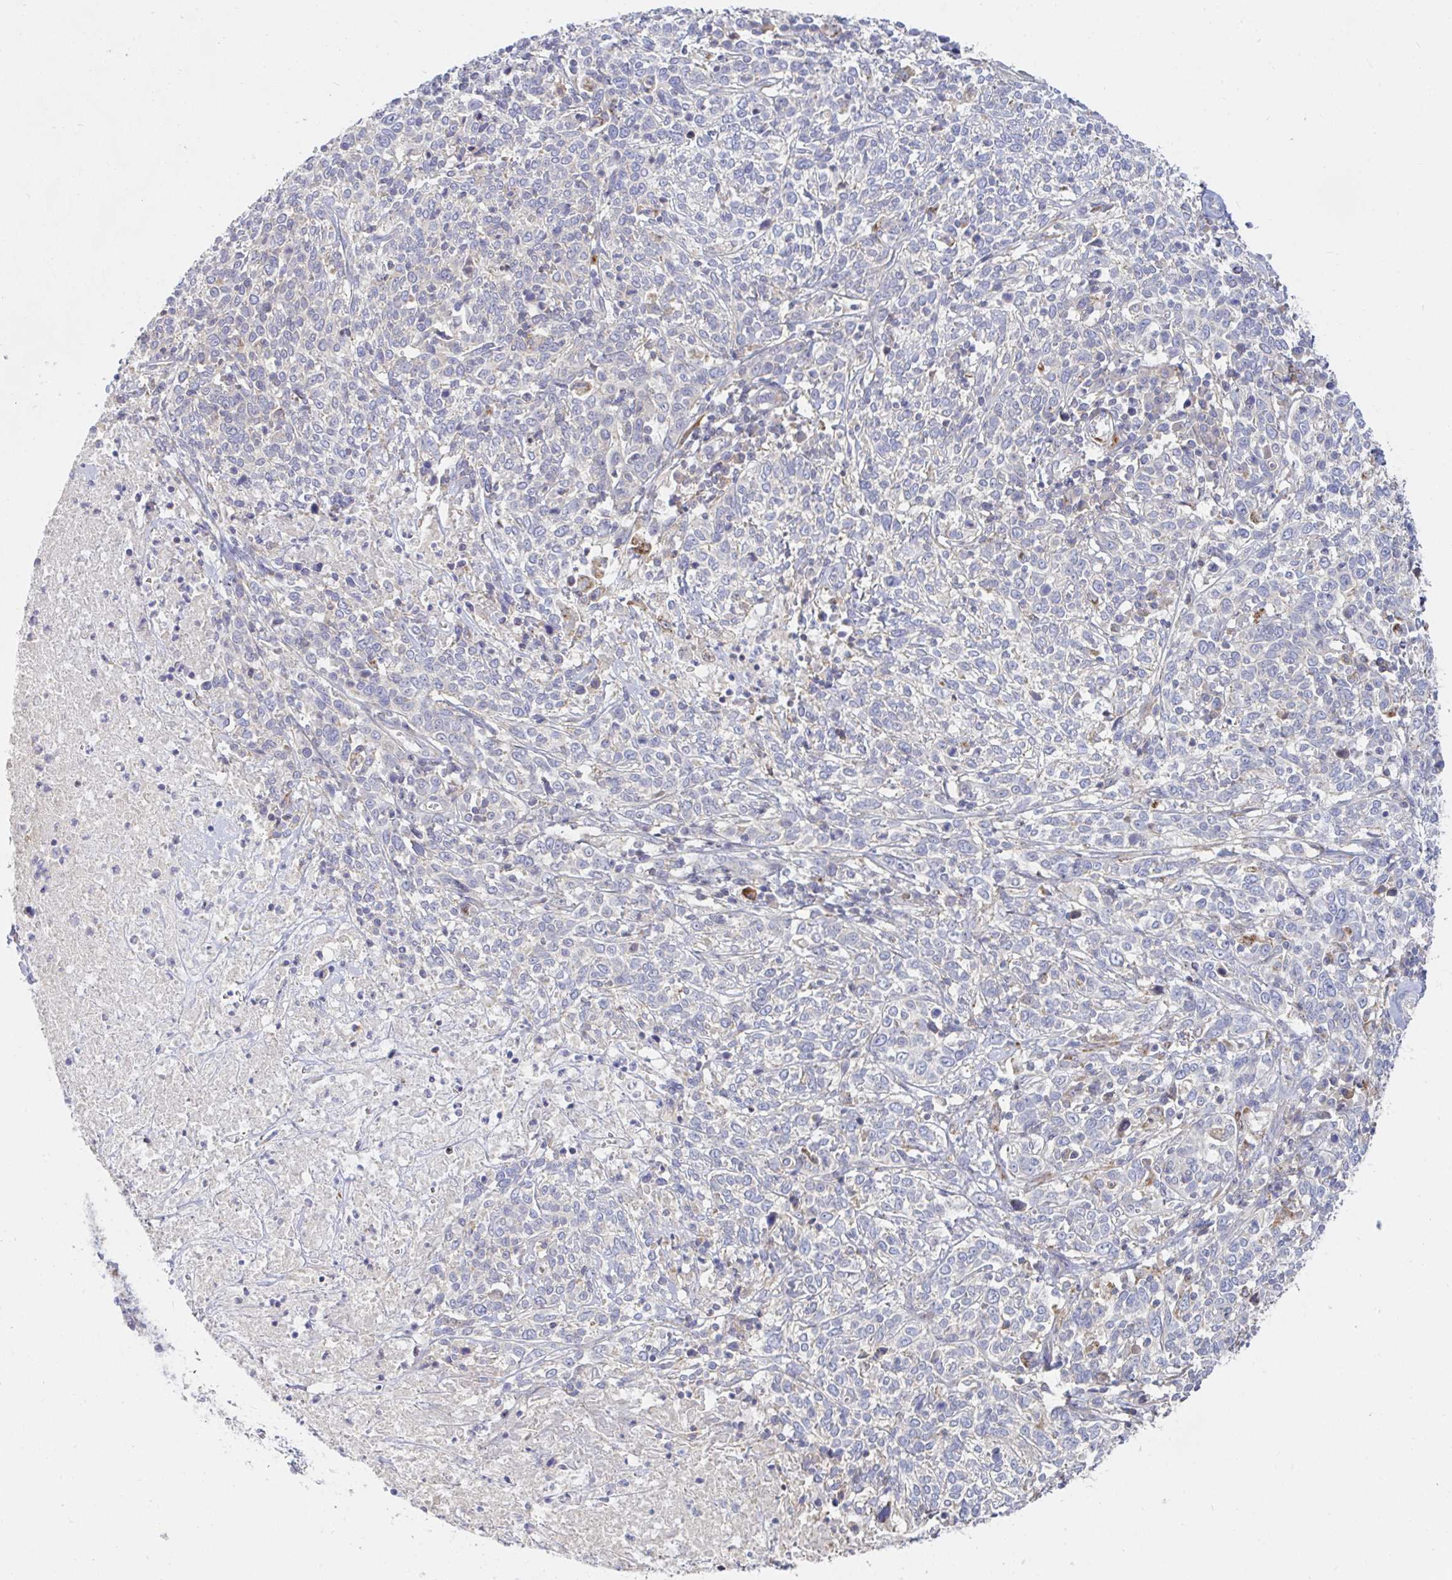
{"staining": {"intensity": "negative", "quantity": "none", "location": "none"}, "tissue": "cervical cancer", "cell_type": "Tumor cells", "image_type": "cancer", "snomed": [{"axis": "morphology", "description": "Squamous cell carcinoma, NOS"}, {"axis": "topography", "description": "Cervix"}], "caption": "Photomicrograph shows no significant protein staining in tumor cells of cervical cancer.", "gene": "SSH2", "patient": {"sex": "female", "age": 46}}